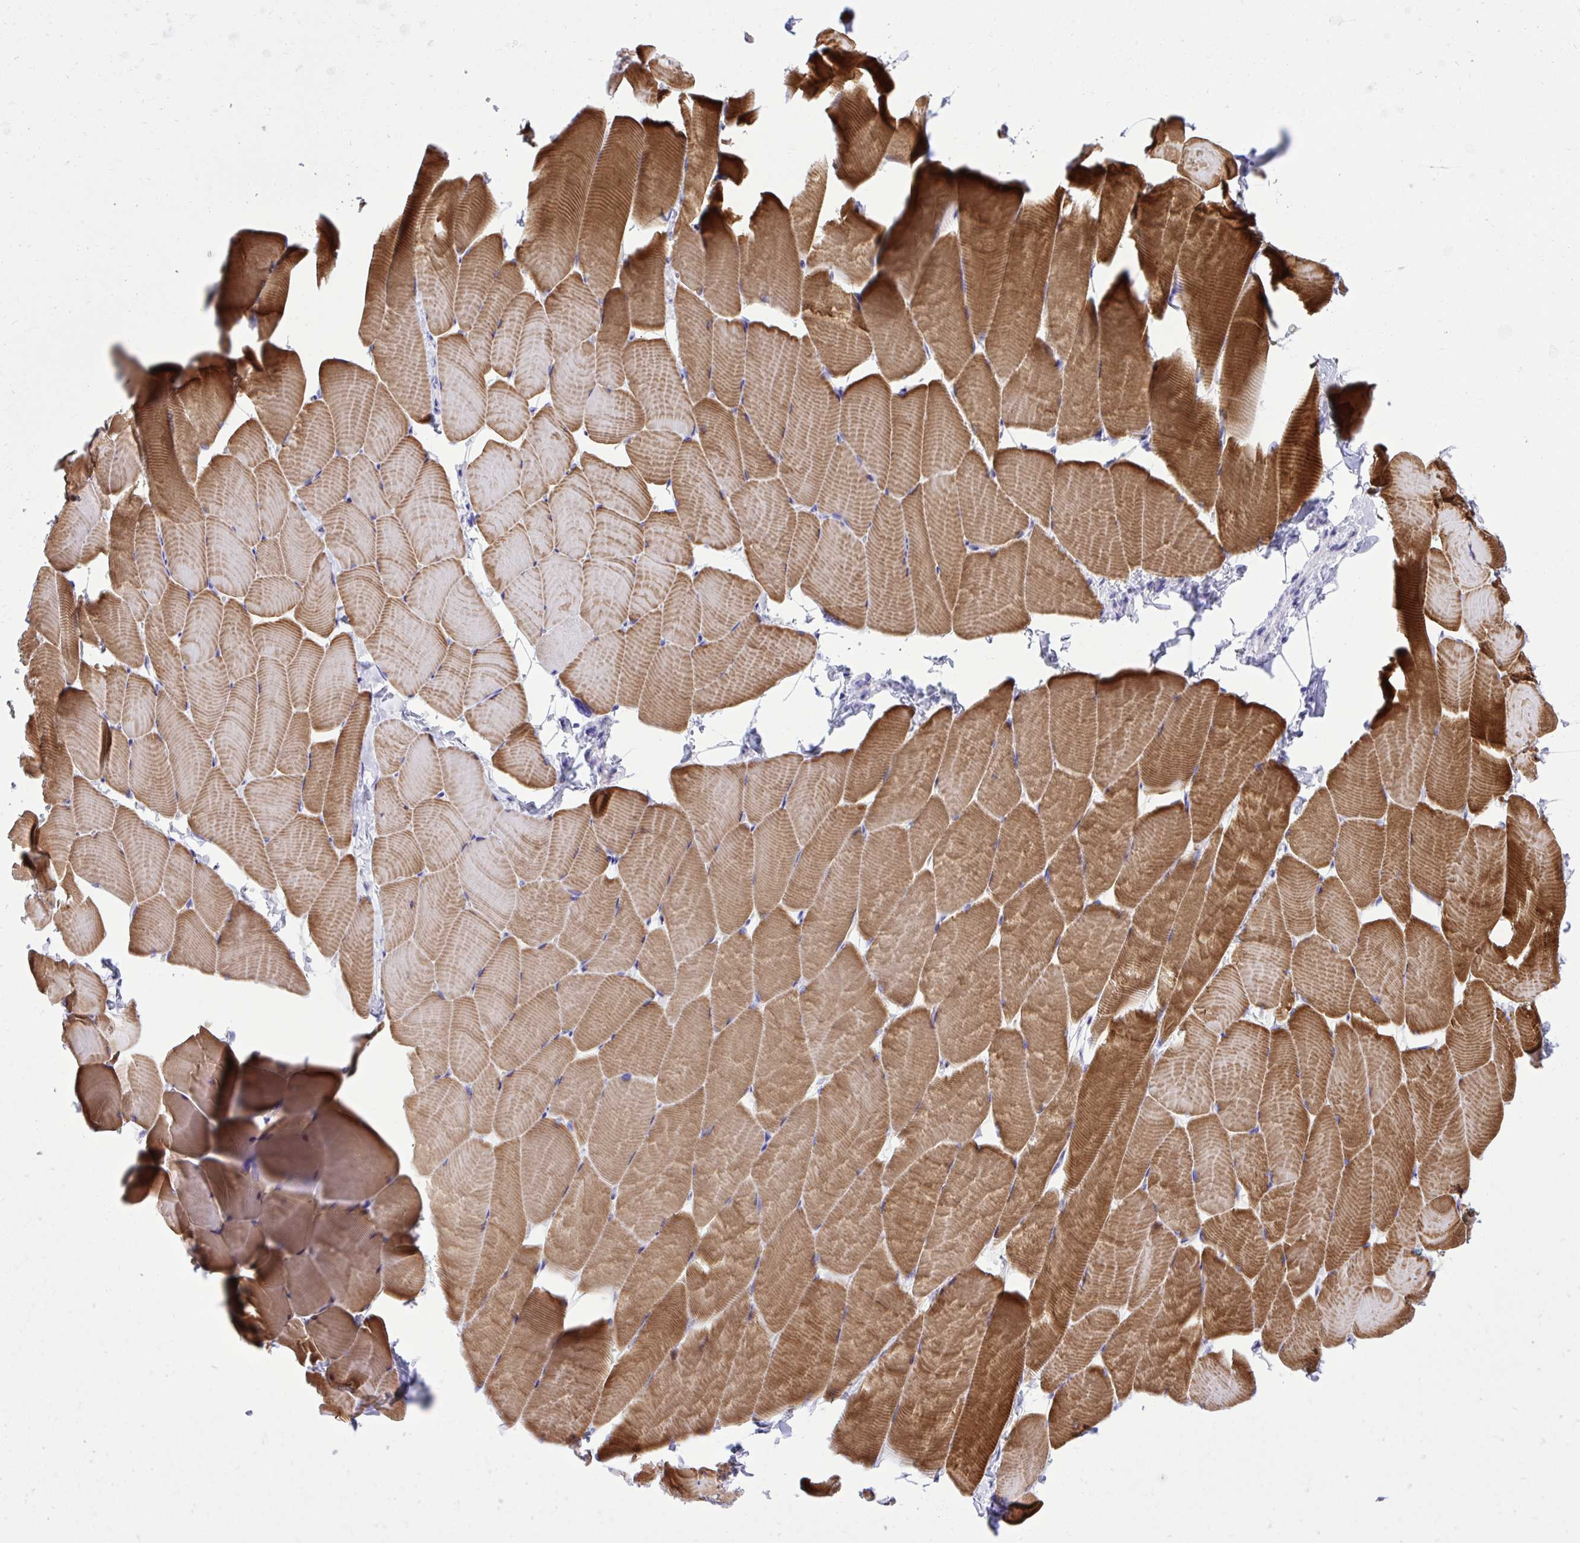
{"staining": {"intensity": "strong", "quantity": "25%-75%", "location": "cytoplasmic/membranous"}, "tissue": "skeletal muscle", "cell_type": "Myocytes", "image_type": "normal", "snomed": [{"axis": "morphology", "description": "Normal tissue, NOS"}, {"axis": "topography", "description": "Skeletal muscle"}], "caption": "Immunohistochemical staining of normal skeletal muscle shows strong cytoplasmic/membranous protein expression in approximately 25%-75% of myocytes.", "gene": "ST6GALNAC3", "patient": {"sex": "male", "age": 25}}